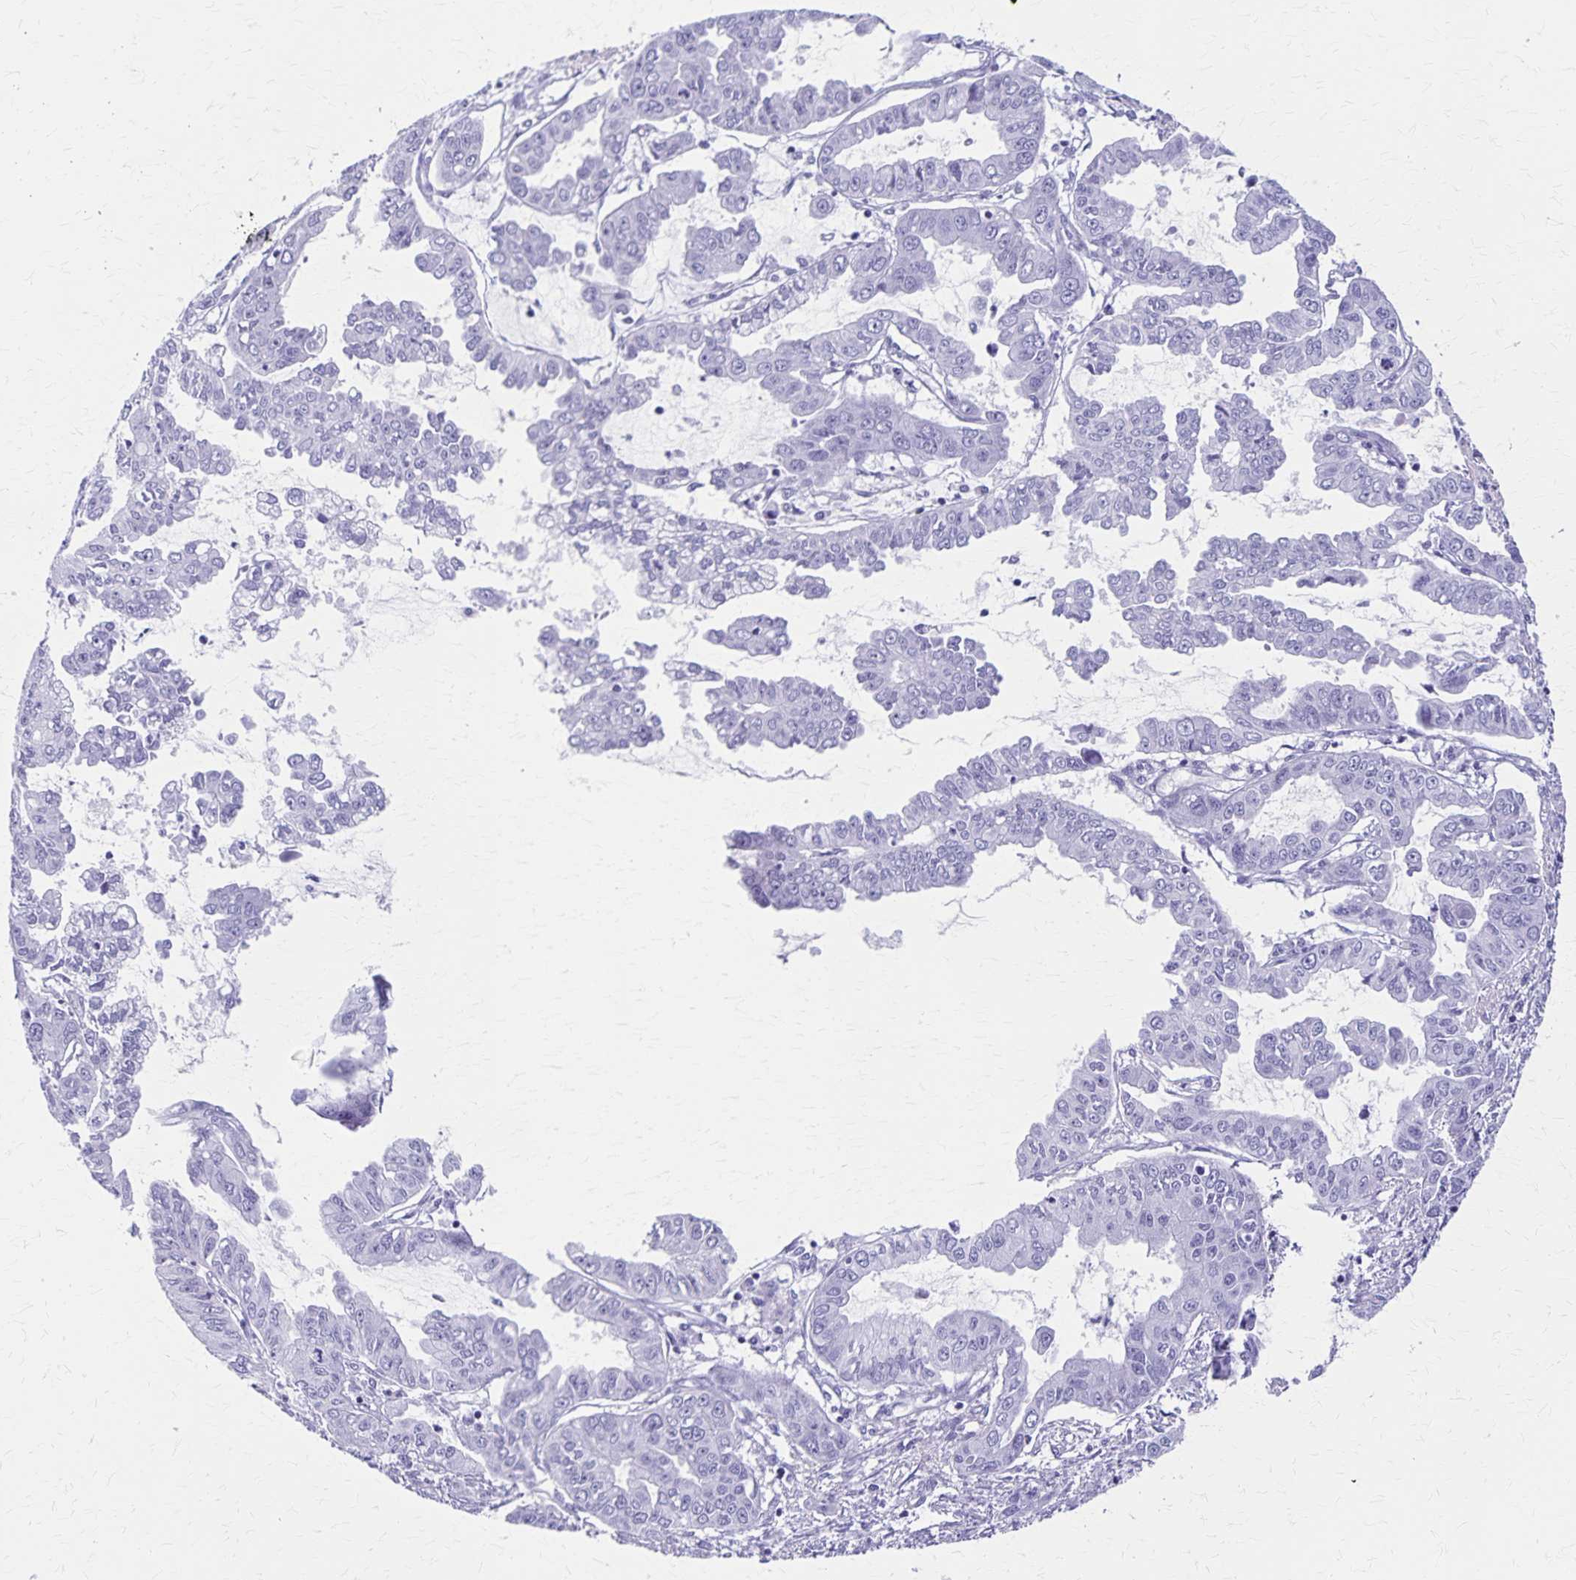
{"staining": {"intensity": "negative", "quantity": "none", "location": "none"}, "tissue": "liver cancer", "cell_type": "Tumor cells", "image_type": "cancer", "snomed": [{"axis": "morphology", "description": "Cholangiocarcinoma"}, {"axis": "topography", "description": "Liver"}], "caption": "This is a micrograph of immunohistochemistry staining of liver cancer (cholangiocarcinoma), which shows no positivity in tumor cells. (Stains: DAB (3,3'-diaminobenzidine) IHC with hematoxylin counter stain, Microscopy: brightfield microscopy at high magnification).", "gene": "DEFA5", "patient": {"sex": "male", "age": 58}}